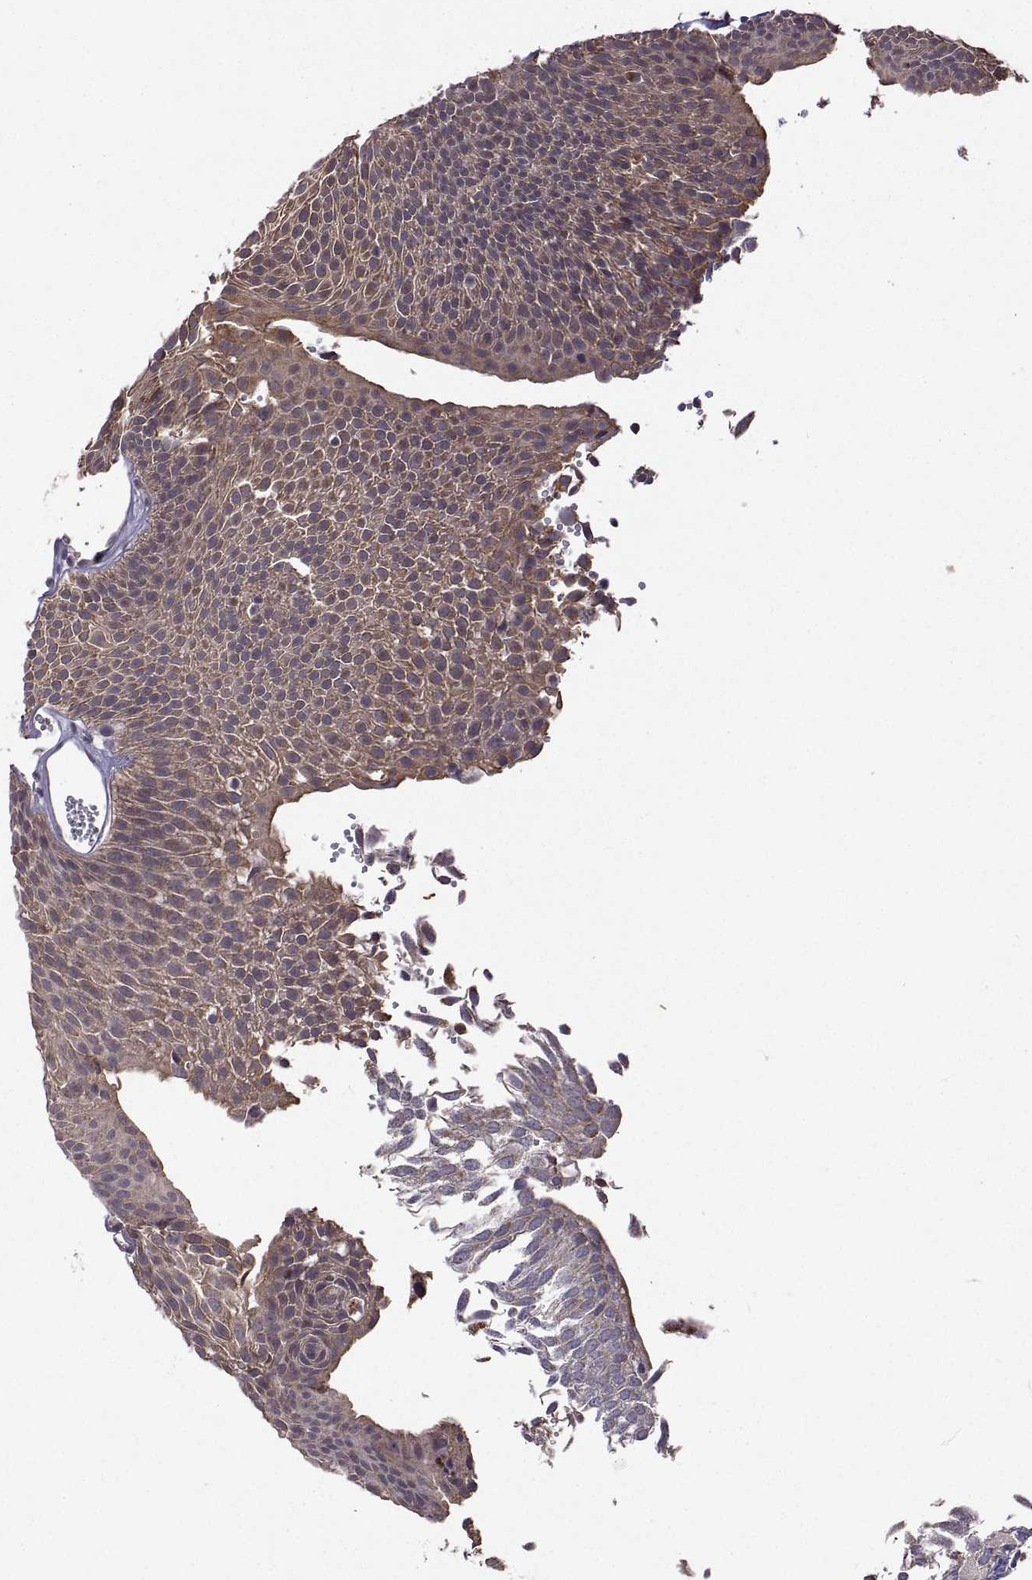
{"staining": {"intensity": "moderate", "quantity": ">75%", "location": "cytoplasmic/membranous"}, "tissue": "urothelial cancer", "cell_type": "Tumor cells", "image_type": "cancer", "snomed": [{"axis": "morphology", "description": "Urothelial carcinoma, Low grade"}, {"axis": "topography", "description": "Urinary bladder"}], "caption": "Low-grade urothelial carcinoma was stained to show a protein in brown. There is medium levels of moderate cytoplasmic/membranous positivity in approximately >75% of tumor cells. (IHC, brightfield microscopy, high magnification).", "gene": "LAMA1", "patient": {"sex": "male", "age": 52}}